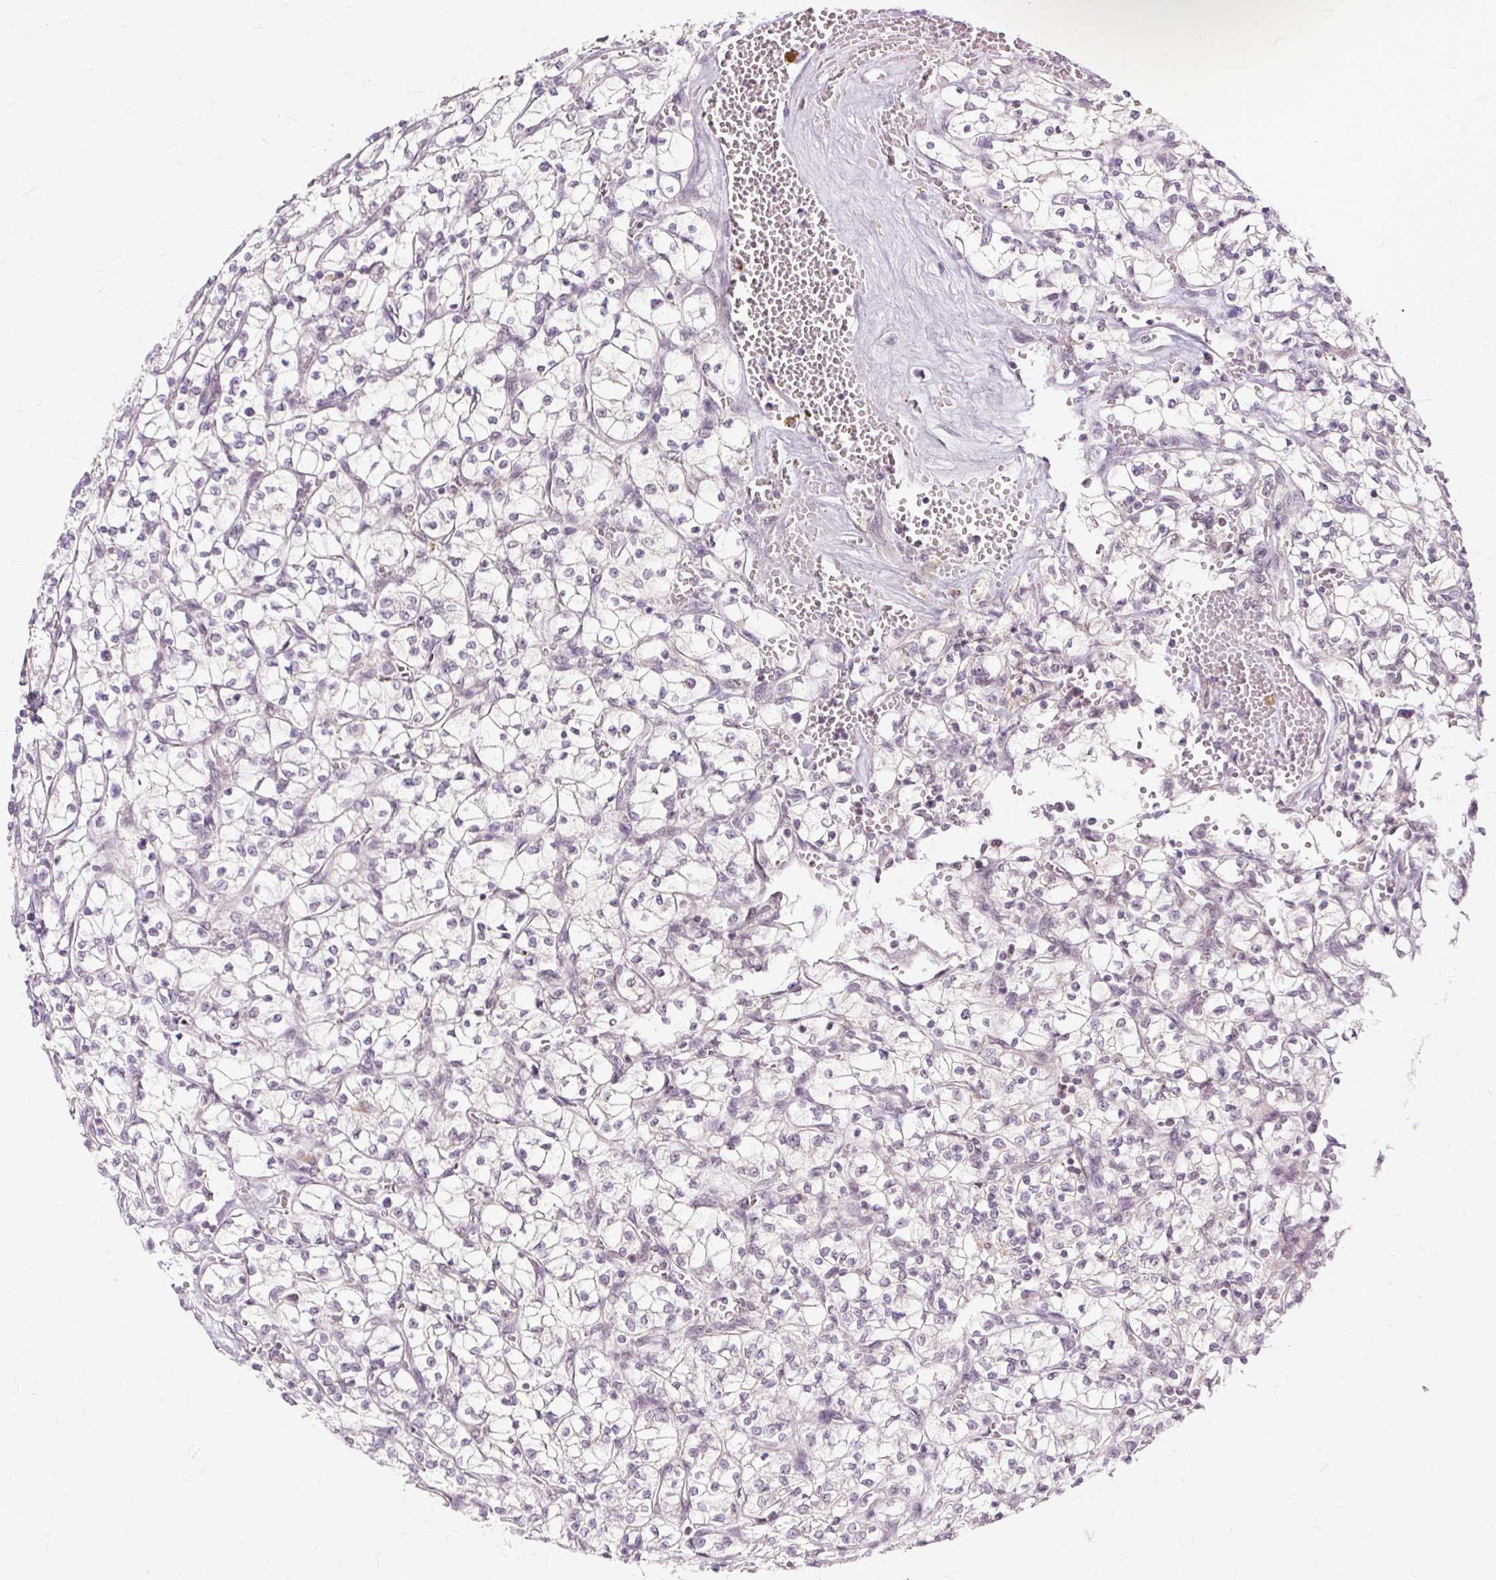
{"staining": {"intensity": "negative", "quantity": "none", "location": "none"}, "tissue": "renal cancer", "cell_type": "Tumor cells", "image_type": "cancer", "snomed": [{"axis": "morphology", "description": "Adenocarcinoma, NOS"}, {"axis": "topography", "description": "Kidney"}], "caption": "Renal cancer (adenocarcinoma) stained for a protein using immunohistochemistry demonstrates no positivity tumor cells.", "gene": "MMACHC", "patient": {"sex": "female", "age": 64}}